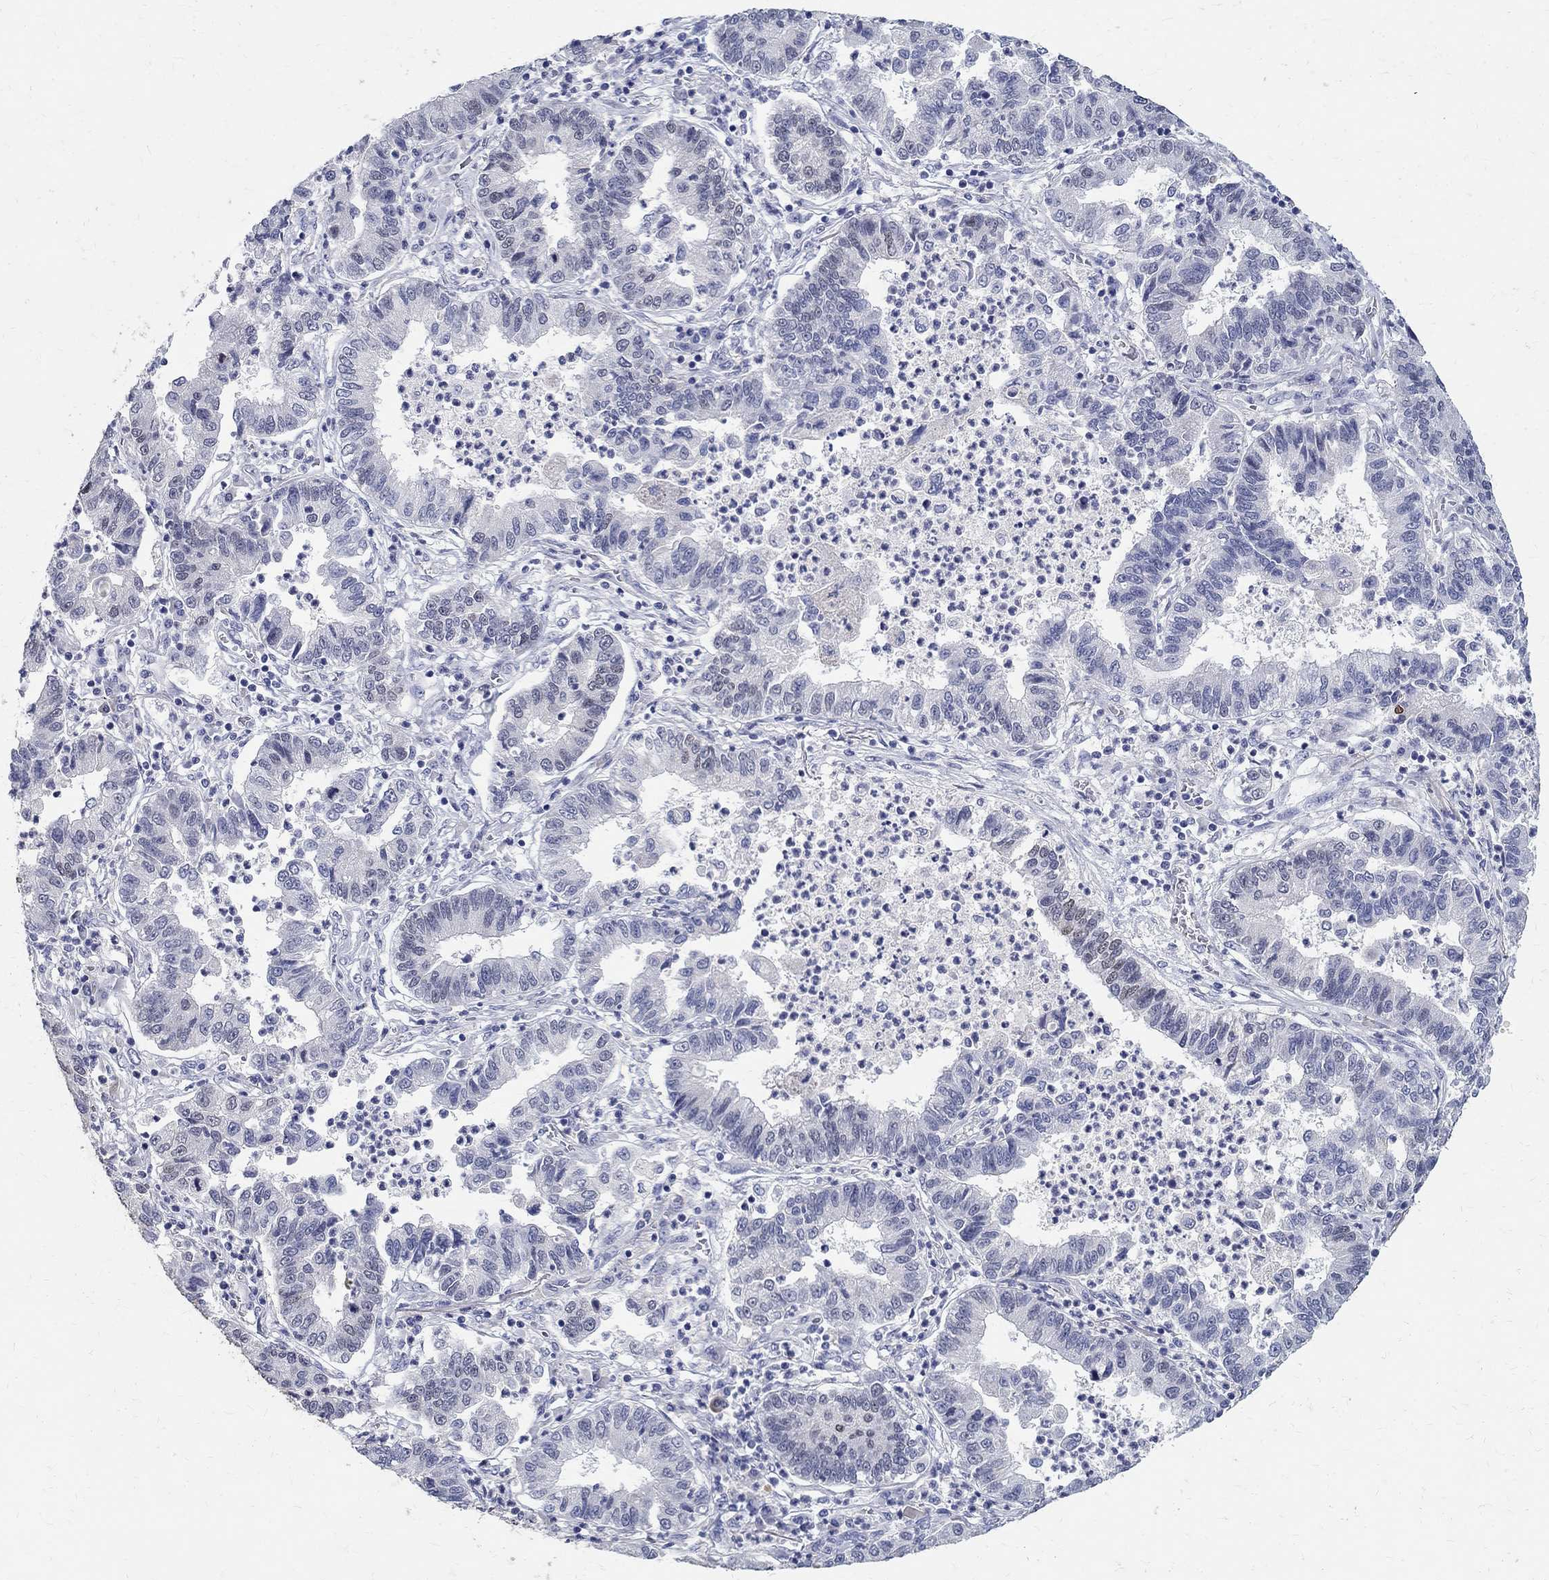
{"staining": {"intensity": "moderate", "quantity": "<25%", "location": "nuclear"}, "tissue": "lung cancer", "cell_type": "Tumor cells", "image_type": "cancer", "snomed": [{"axis": "morphology", "description": "Adenocarcinoma, NOS"}, {"axis": "topography", "description": "Lung"}], "caption": "Adenocarcinoma (lung) stained with a protein marker shows moderate staining in tumor cells.", "gene": "SOX2", "patient": {"sex": "female", "age": 57}}